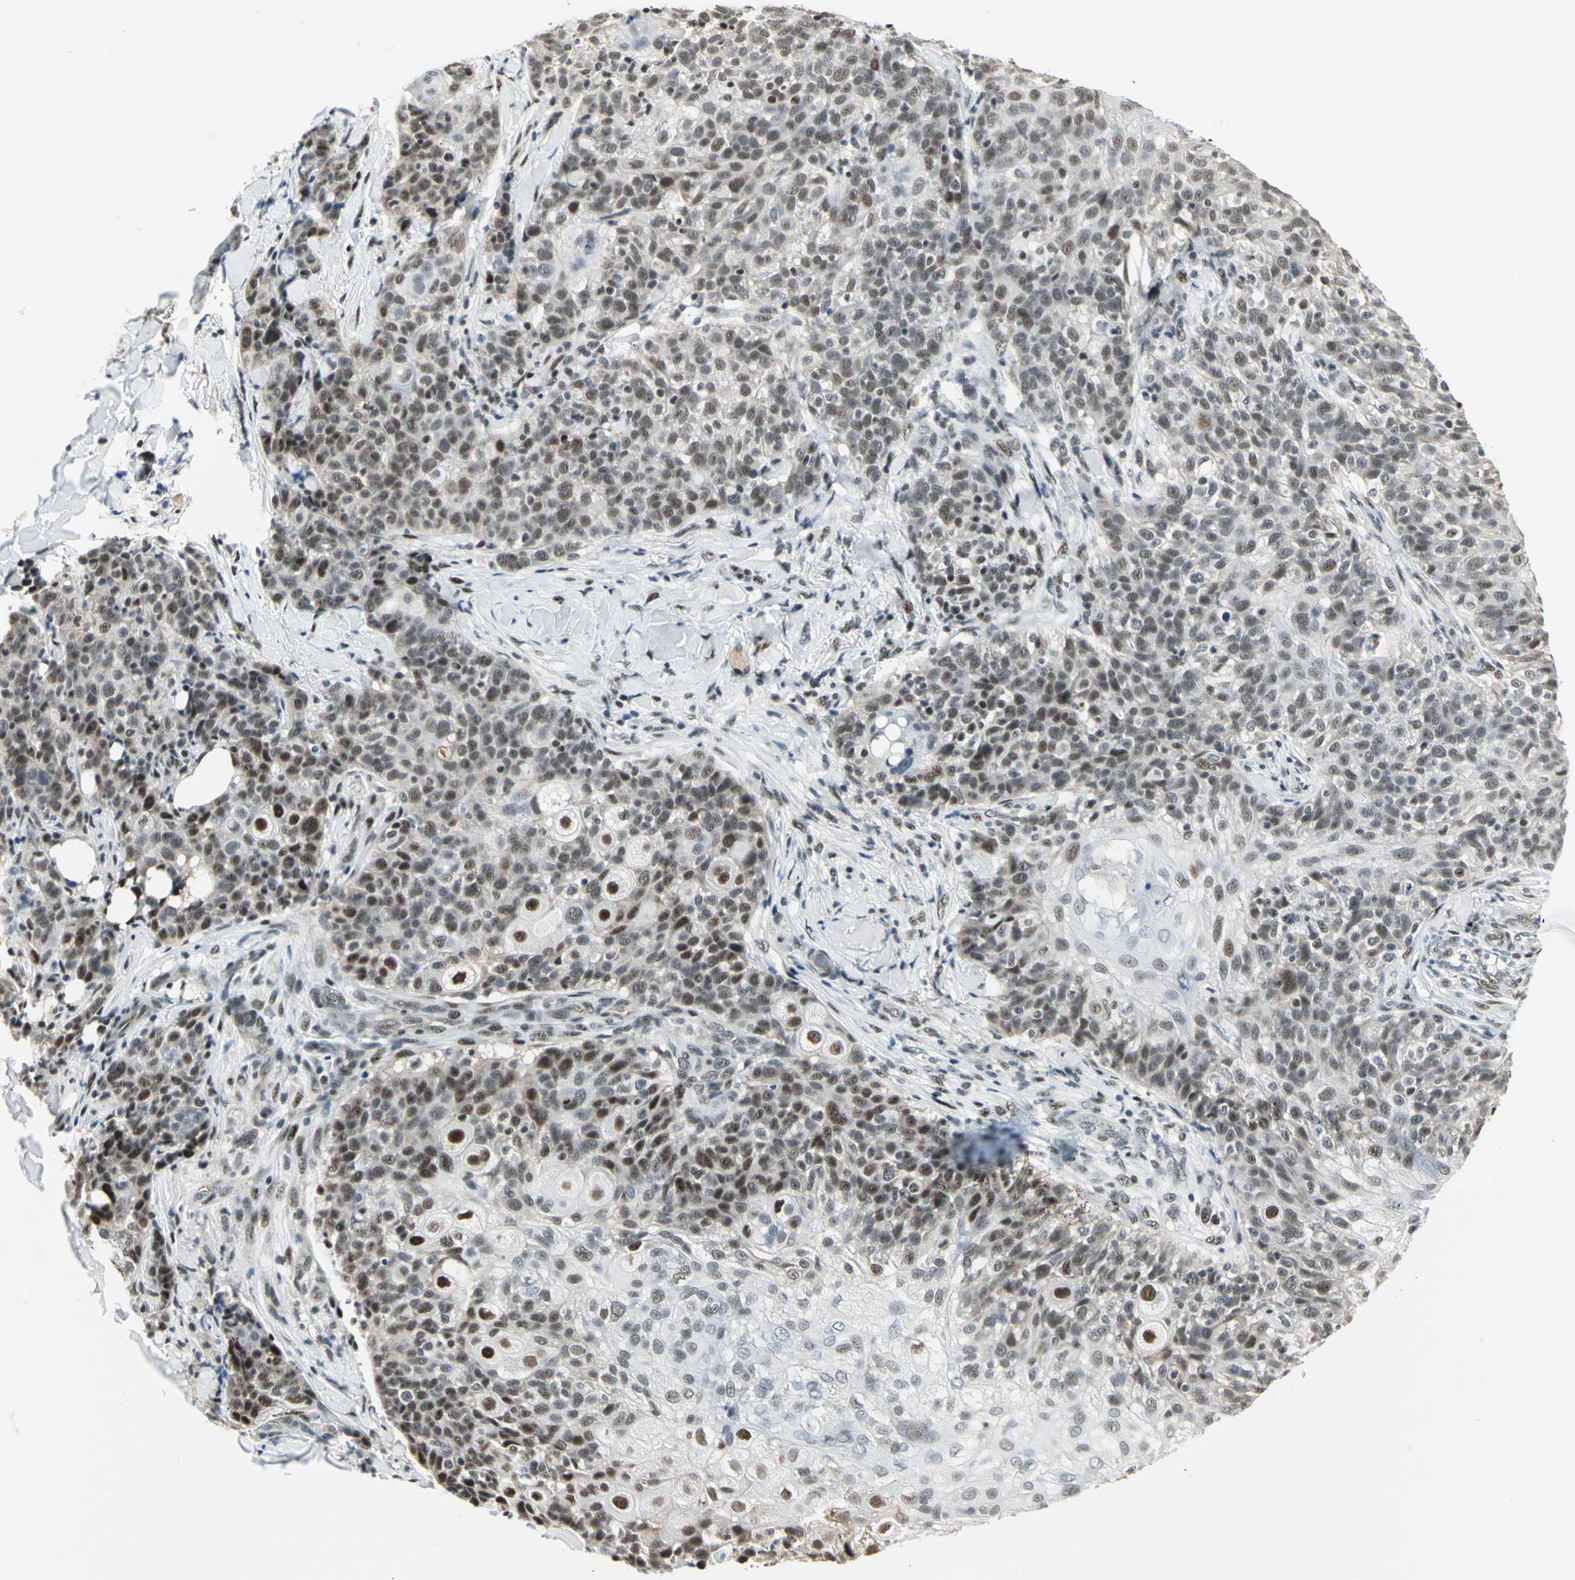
{"staining": {"intensity": "moderate", "quantity": ">75%", "location": "nuclear"}, "tissue": "skin cancer", "cell_type": "Tumor cells", "image_type": "cancer", "snomed": [{"axis": "morphology", "description": "Normal tissue, NOS"}, {"axis": "morphology", "description": "Squamous cell carcinoma, NOS"}, {"axis": "topography", "description": "Skin"}], "caption": "About >75% of tumor cells in skin cancer (squamous cell carcinoma) display moderate nuclear protein expression as visualized by brown immunohistochemical staining.", "gene": "CCNT1", "patient": {"sex": "female", "age": 83}}